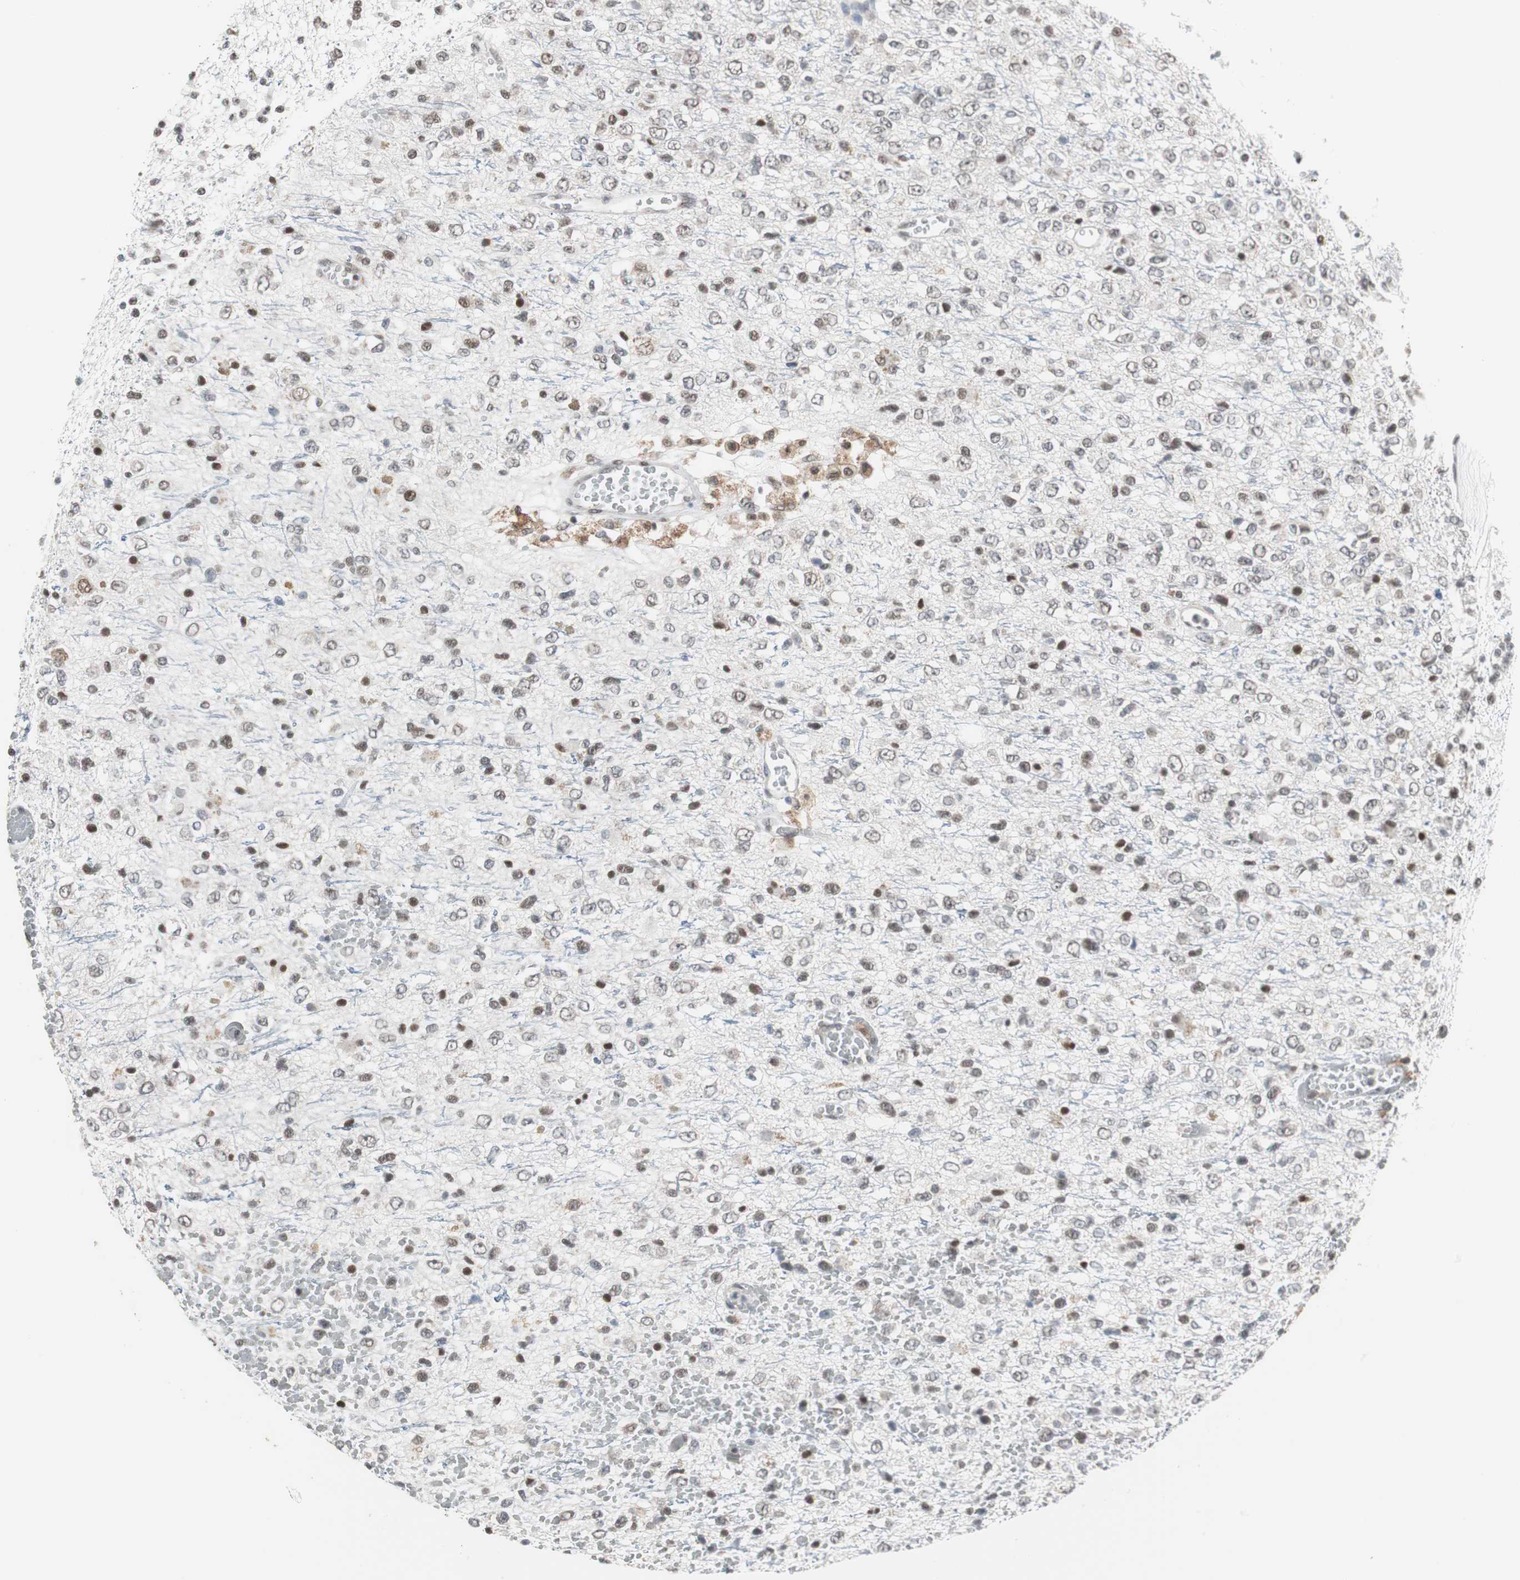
{"staining": {"intensity": "moderate", "quantity": "25%-75%", "location": "nuclear"}, "tissue": "glioma", "cell_type": "Tumor cells", "image_type": "cancer", "snomed": [{"axis": "morphology", "description": "Glioma, malignant, High grade"}, {"axis": "topography", "description": "pancreas cauda"}], "caption": "A photomicrograph of human malignant glioma (high-grade) stained for a protein exhibits moderate nuclear brown staining in tumor cells.", "gene": "TAF7", "patient": {"sex": "male", "age": 60}}